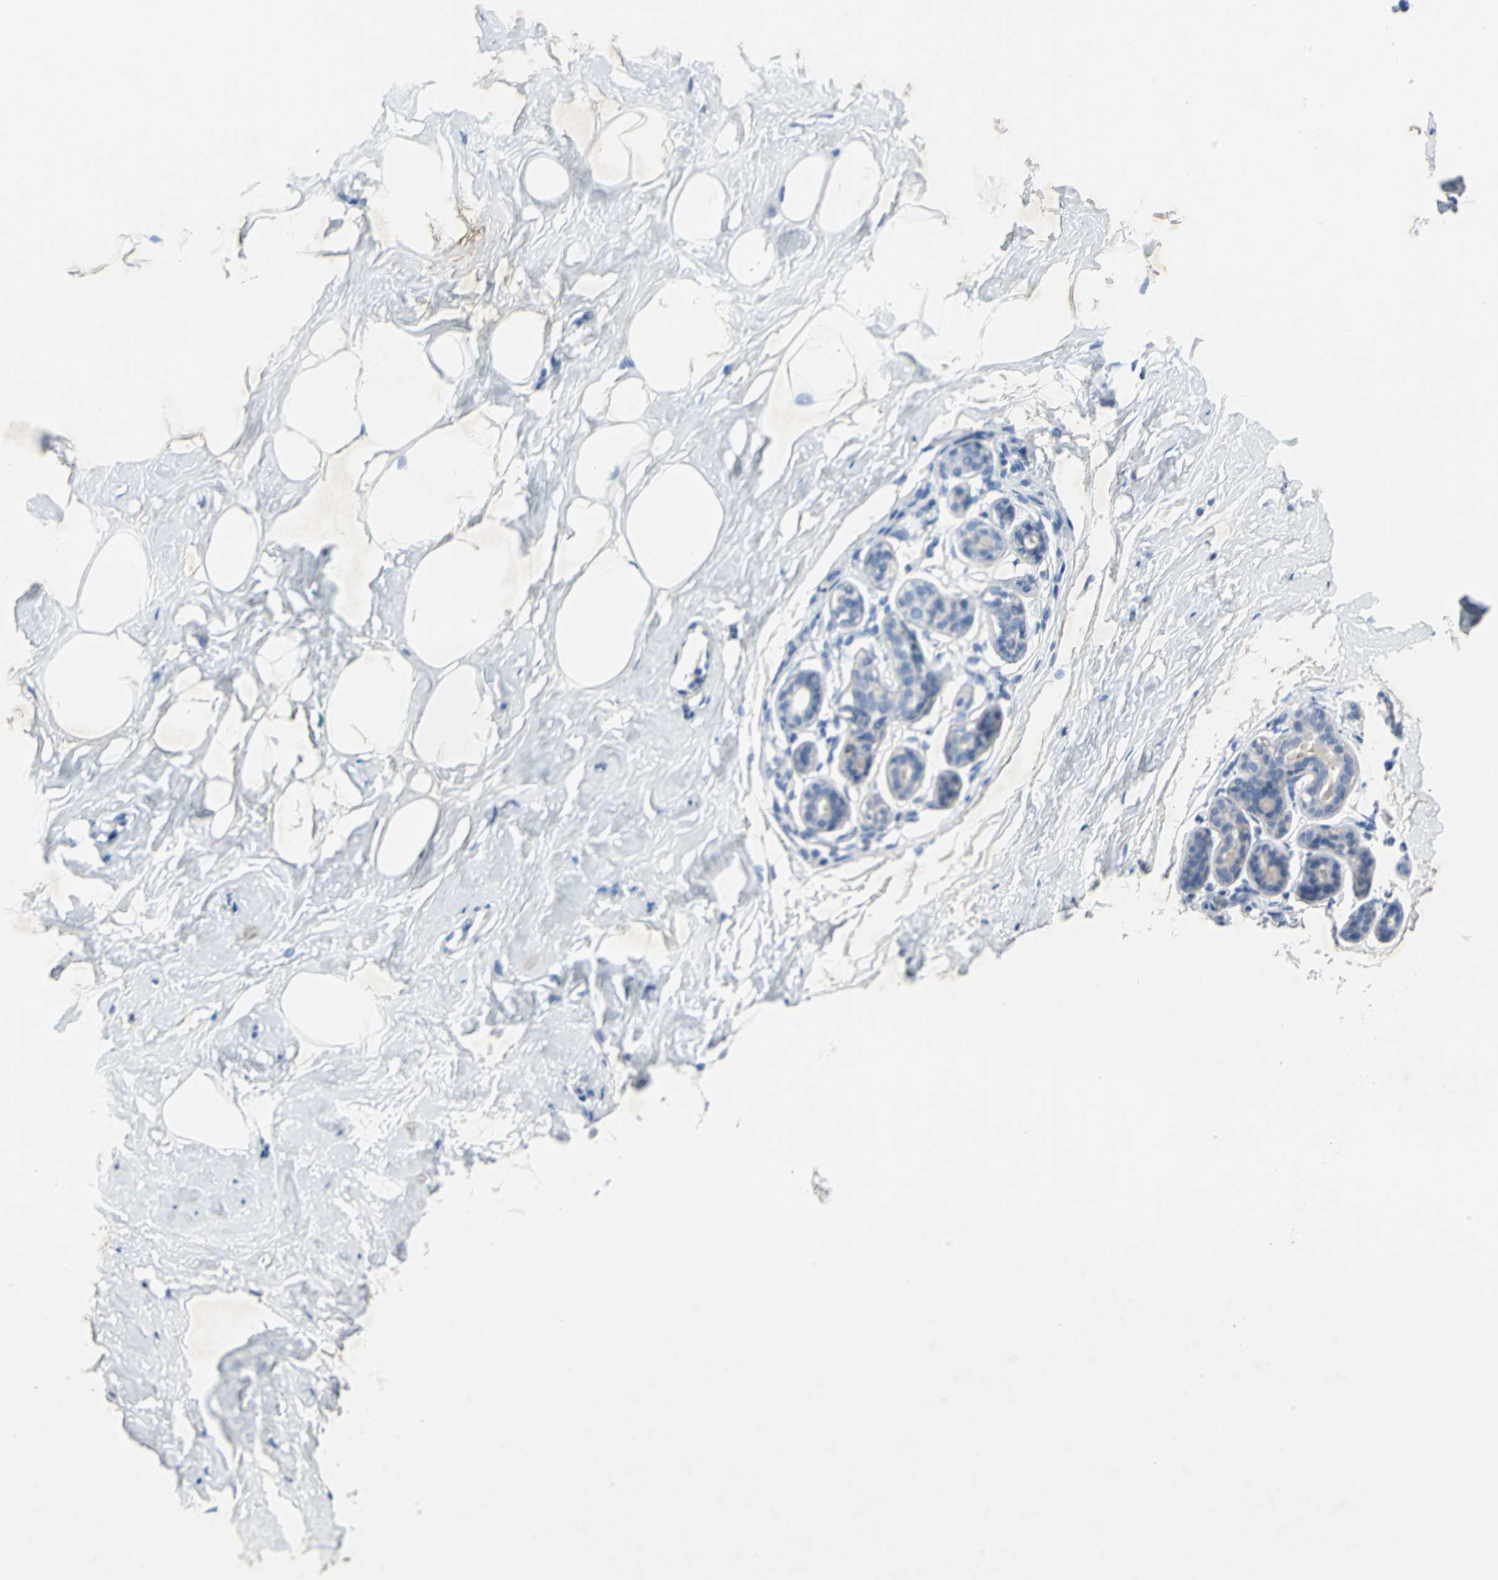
{"staining": {"intensity": "negative", "quantity": "none", "location": "none"}, "tissue": "breast", "cell_type": "Adipocytes", "image_type": "normal", "snomed": [{"axis": "morphology", "description": "Normal tissue, NOS"}, {"axis": "topography", "description": "Breast"}], "caption": "Immunohistochemistry micrograph of unremarkable breast: human breast stained with DAB exhibits no significant protein expression in adipocytes. (DAB immunohistochemistry, high magnification).", "gene": "SFN", "patient": {"sex": "female", "age": 23}}